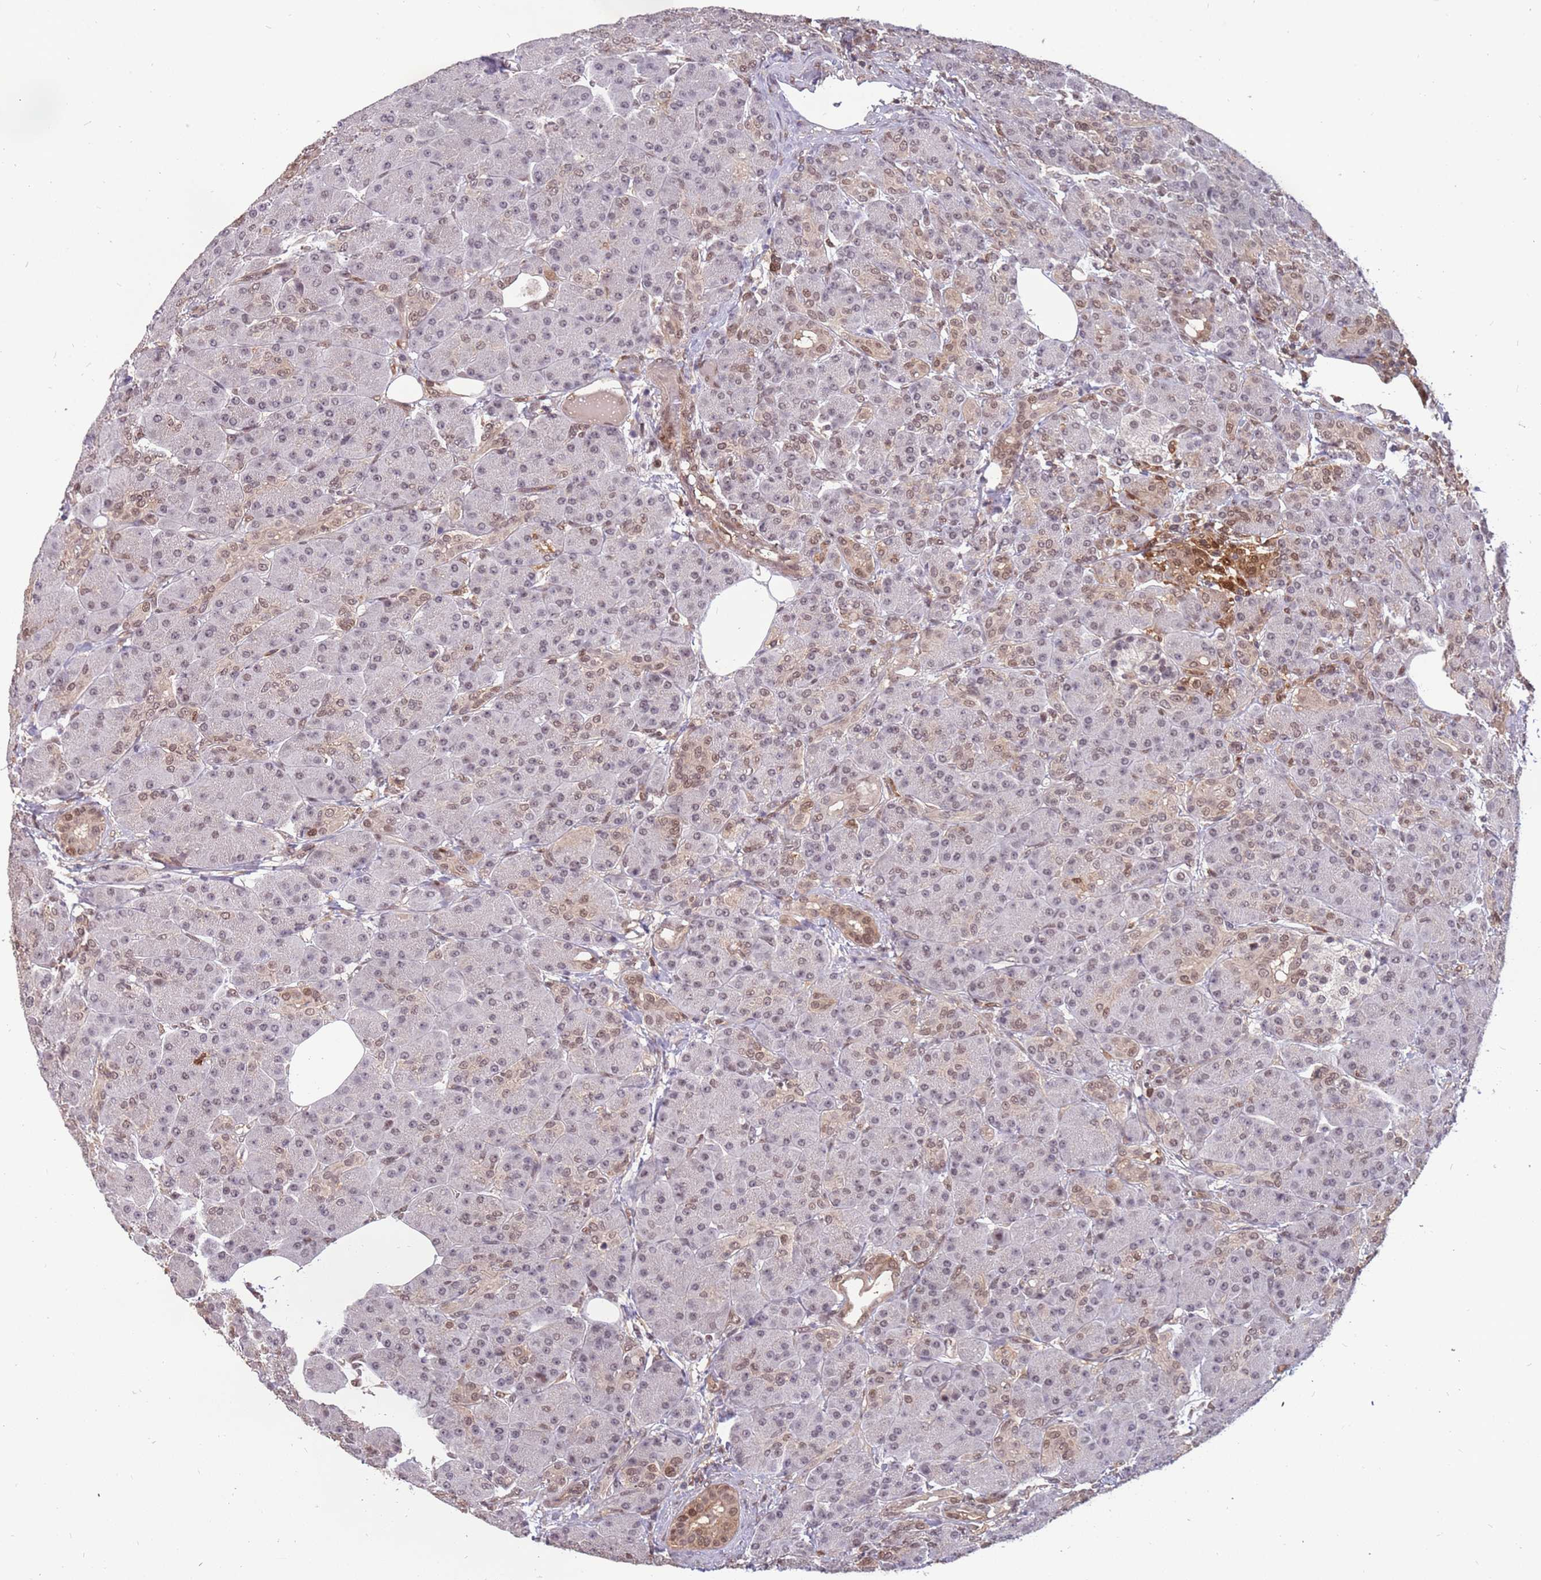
{"staining": {"intensity": "moderate", "quantity": "<25%", "location": "cytoplasmic/membranous,nuclear"}, "tissue": "pancreas", "cell_type": "Exocrine glandular cells", "image_type": "normal", "snomed": [{"axis": "morphology", "description": "Normal tissue, NOS"}, {"axis": "topography", "description": "Pancreas"}], "caption": "High-magnification brightfield microscopy of unremarkable pancreas stained with DAB (3,3'-diaminobenzidine) (brown) and counterstained with hematoxylin (blue). exocrine glandular cells exhibit moderate cytoplasmic/membranous,nuclear staining is identified in about<25% of cells.", "gene": "GBP2", "patient": {"sex": "male", "age": 63}}